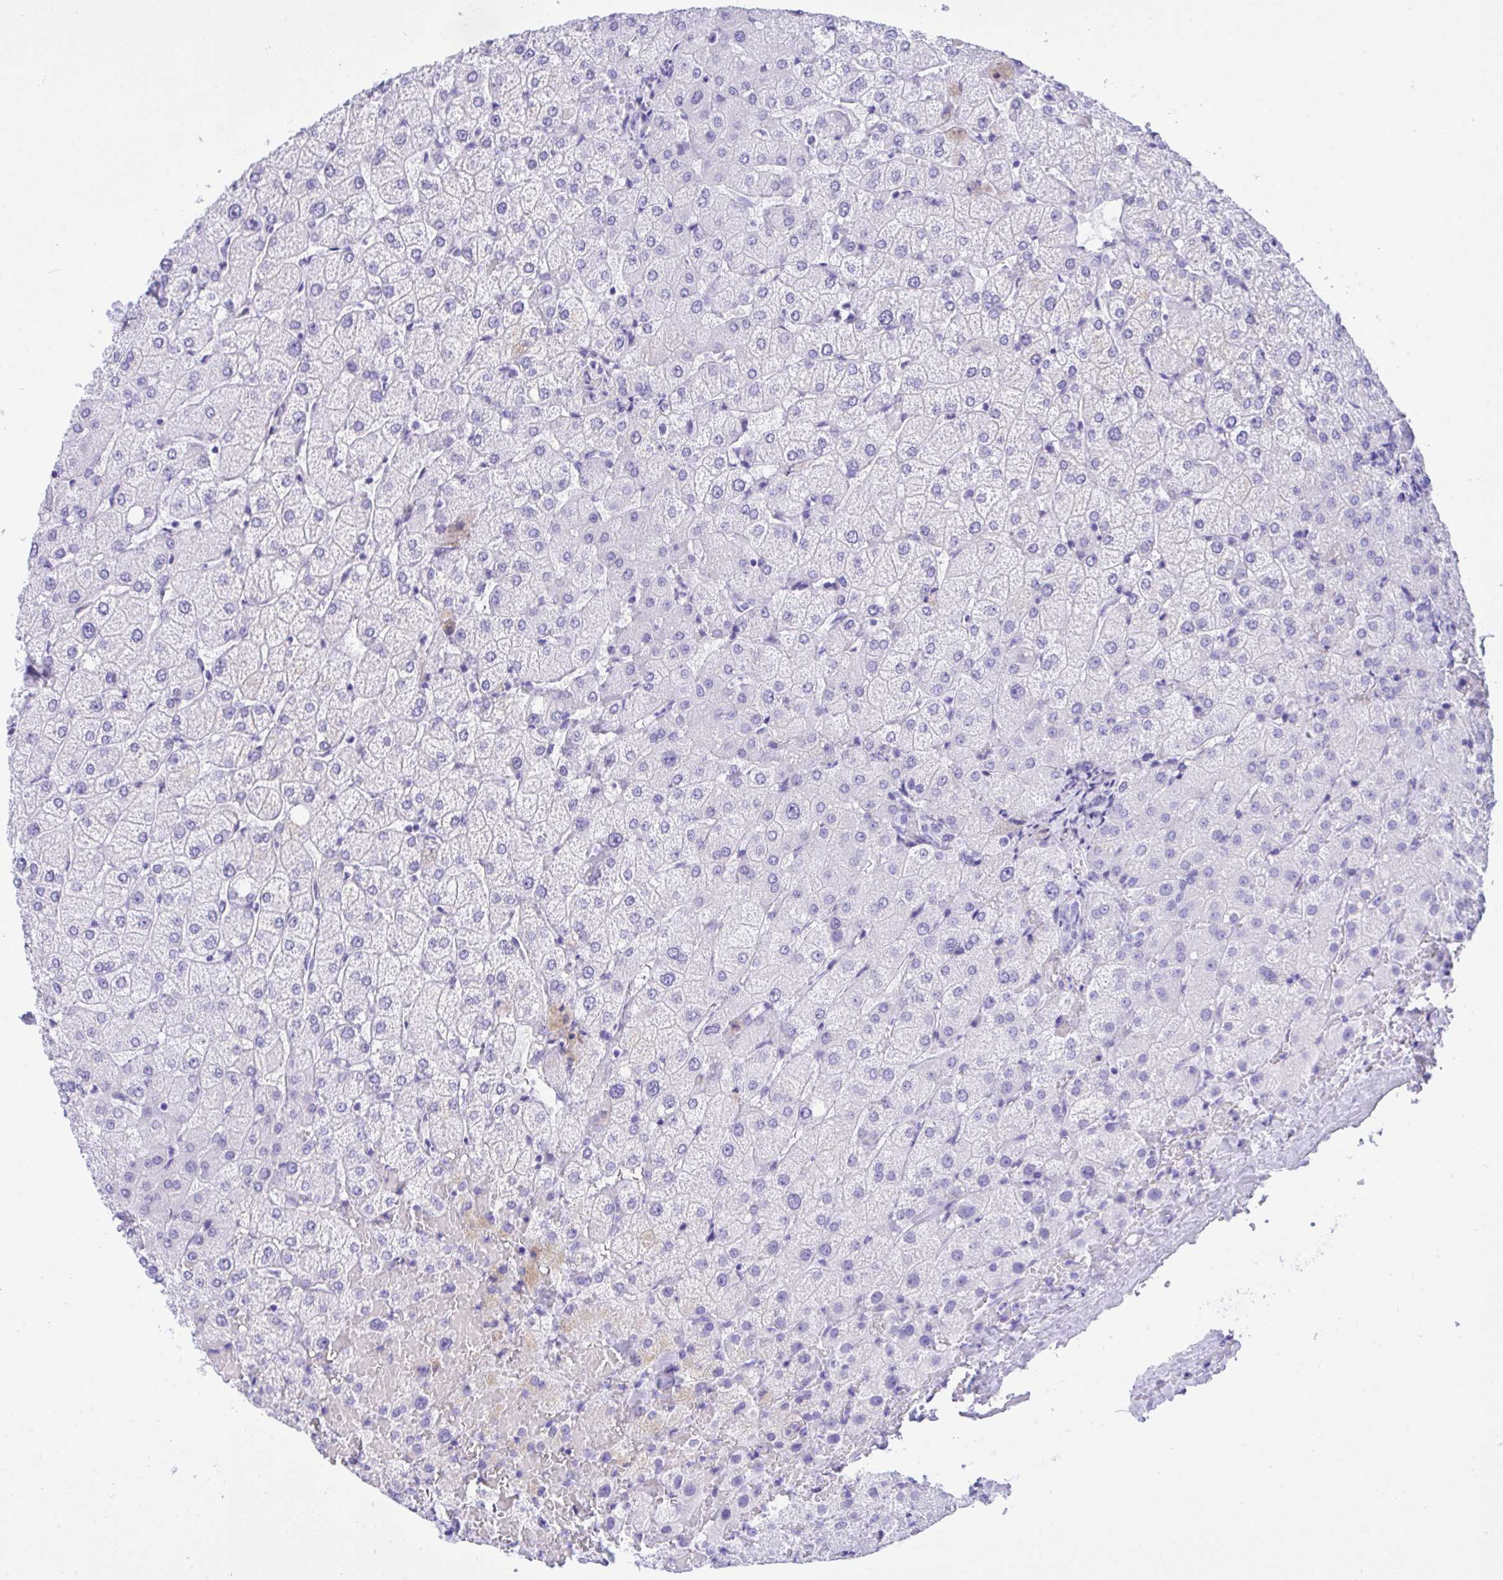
{"staining": {"intensity": "negative", "quantity": "none", "location": "none"}, "tissue": "liver", "cell_type": "Cholangiocytes", "image_type": "normal", "snomed": [{"axis": "morphology", "description": "Normal tissue, NOS"}, {"axis": "topography", "description": "Liver"}], "caption": "Liver stained for a protein using IHC shows no staining cholangiocytes.", "gene": "TLN2", "patient": {"sex": "female", "age": 54}}